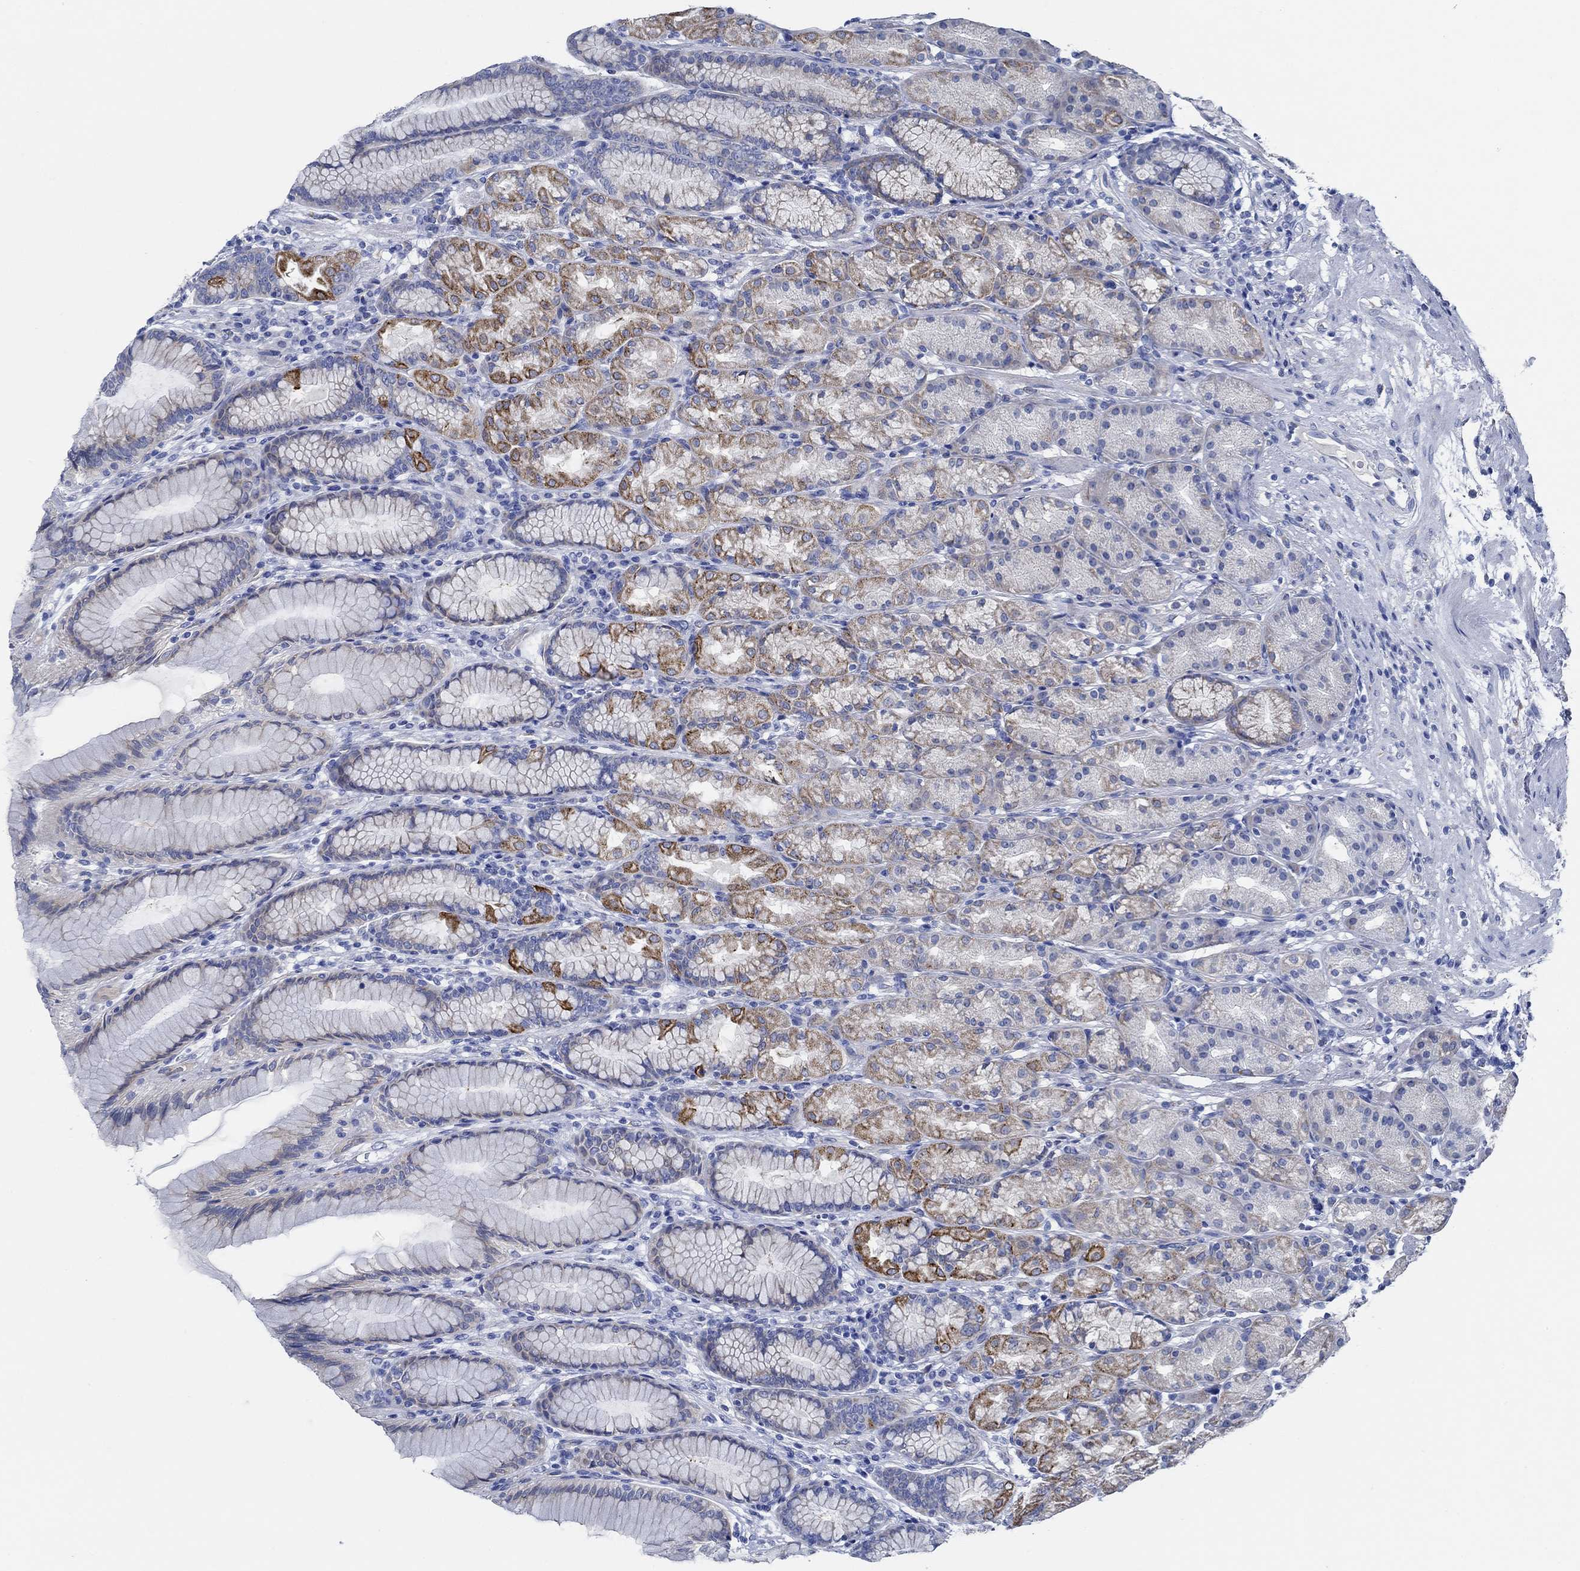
{"staining": {"intensity": "strong", "quantity": "<25%", "location": "cytoplasmic/membranous"}, "tissue": "stomach", "cell_type": "Glandular cells", "image_type": "normal", "snomed": [{"axis": "morphology", "description": "Normal tissue, NOS"}, {"axis": "morphology", "description": "Adenocarcinoma, NOS"}, {"axis": "topography", "description": "Stomach"}], "caption": "Approximately <25% of glandular cells in normal human stomach display strong cytoplasmic/membranous protein positivity as visualized by brown immunohistochemical staining.", "gene": "HECW2", "patient": {"sex": "female", "age": 79}}